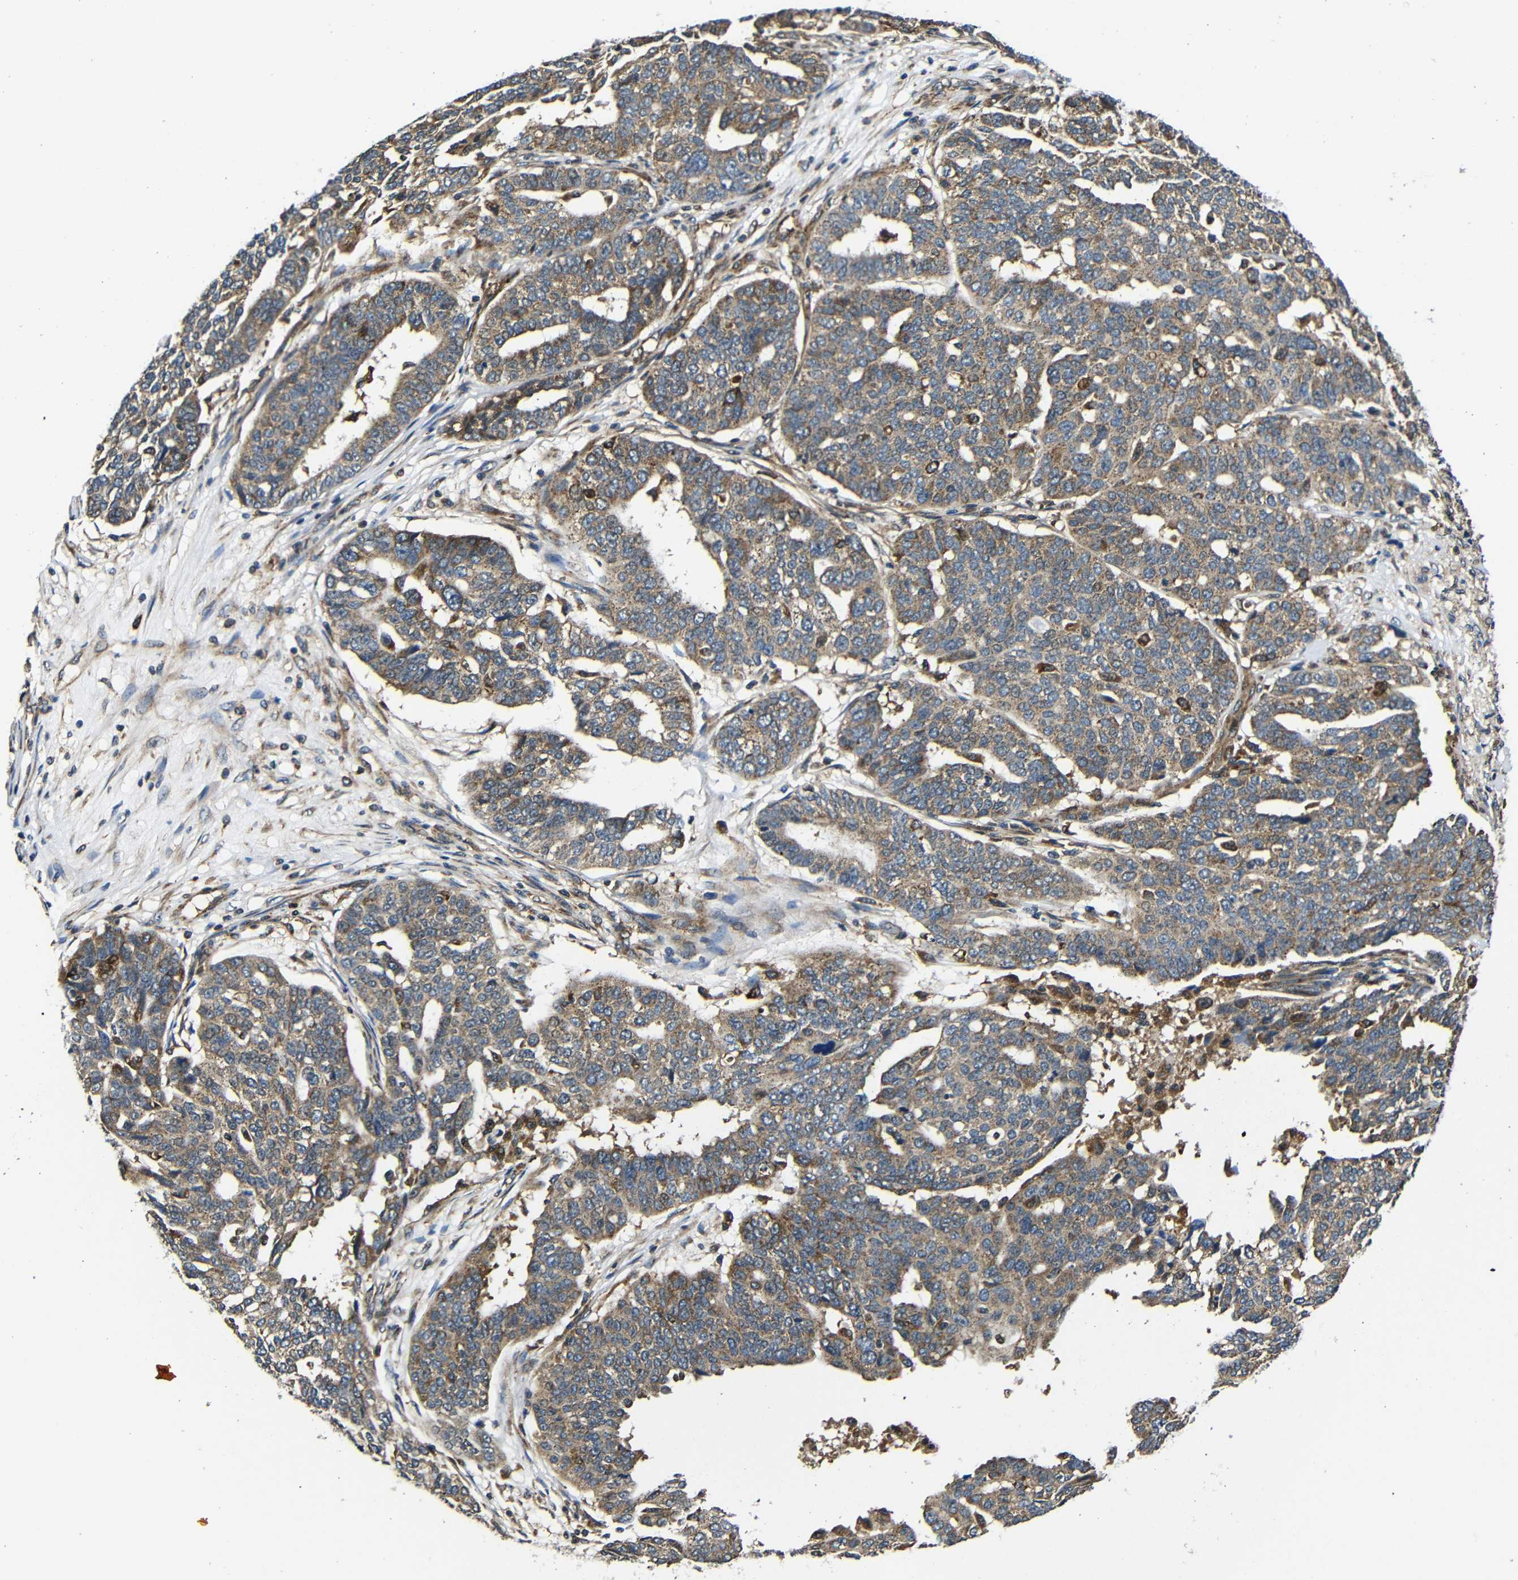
{"staining": {"intensity": "moderate", "quantity": ">75%", "location": "cytoplasmic/membranous"}, "tissue": "ovarian cancer", "cell_type": "Tumor cells", "image_type": "cancer", "snomed": [{"axis": "morphology", "description": "Cystadenocarcinoma, serous, NOS"}, {"axis": "topography", "description": "Ovary"}], "caption": "Immunohistochemistry (IHC) (DAB) staining of ovarian serous cystadenocarcinoma shows moderate cytoplasmic/membranous protein positivity in about >75% of tumor cells.", "gene": "ABCE1", "patient": {"sex": "female", "age": 59}}